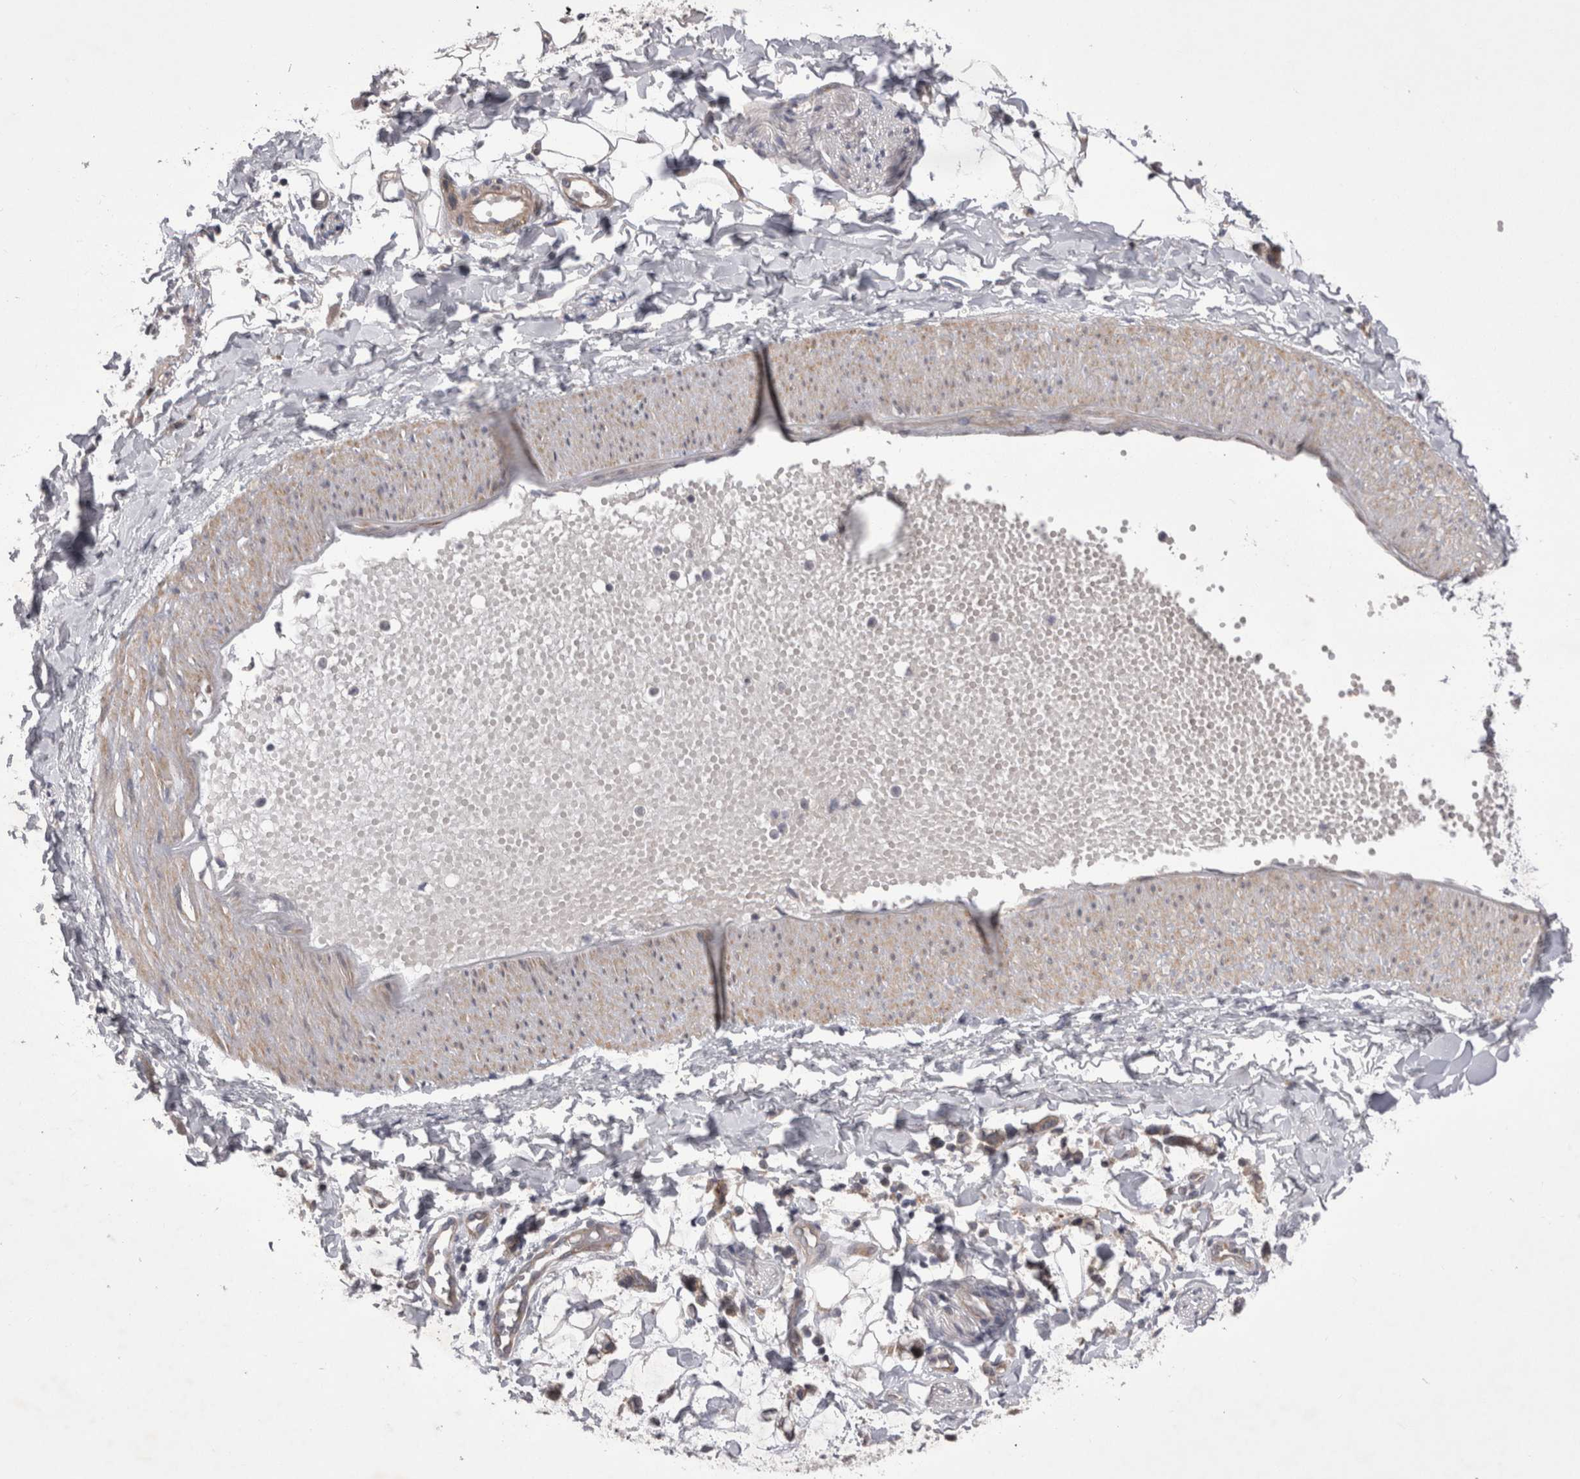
{"staining": {"intensity": "negative", "quantity": "none", "location": "none"}, "tissue": "adipose tissue", "cell_type": "Adipocytes", "image_type": "normal", "snomed": [{"axis": "morphology", "description": "Normal tissue, NOS"}, {"axis": "morphology", "description": "Adenocarcinoma, NOS"}, {"axis": "topography", "description": "Colon"}, {"axis": "topography", "description": "Peripheral nerve tissue"}], "caption": "The photomicrograph displays no significant positivity in adipocytes of adipose tissue.", "gene": "NENF", "patient": {"sex": "male", "age": 14}}